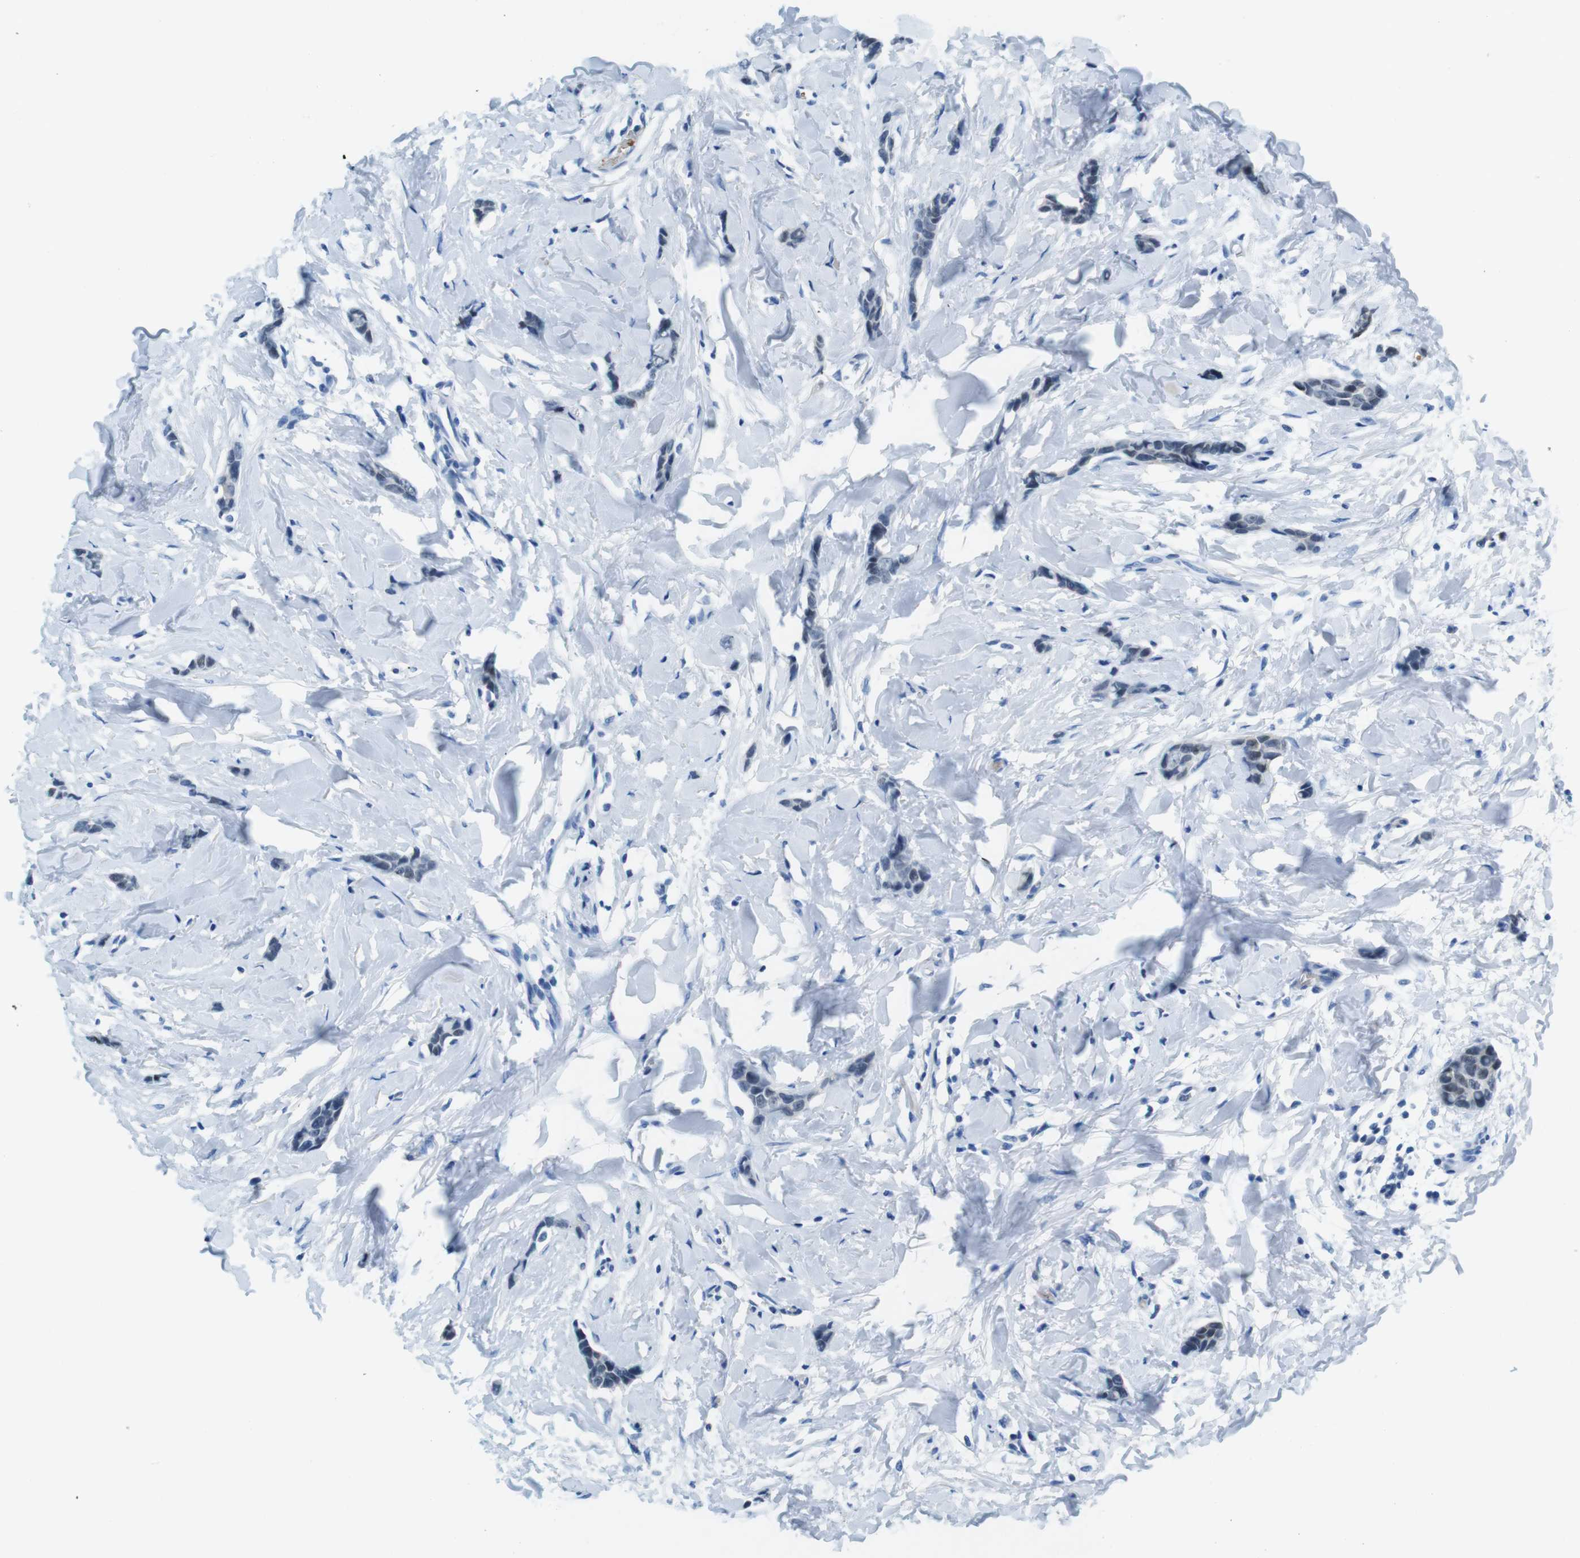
{"staining": {"intensity": "weak", "quantity": "25%-75%", "location": "nuclear"}, "tissue": "breast cancer", "cell_type": "Tumor cells", "image_type": "cancer", "snomed": [{"axis": "morphology", "description": "Lobular carcinoma"}, {"axis": "topography", "description": "Skin"}, {"axis": "topography", "description": "Breast"}], "caption": "Protein expression analysis of breast lobular carcinoma demonstrates weak nuclear positivity in about 25%-75% of tumor cells.", "gene": "TFAP2C", "patient": {"sex": "female", "age": 46}}